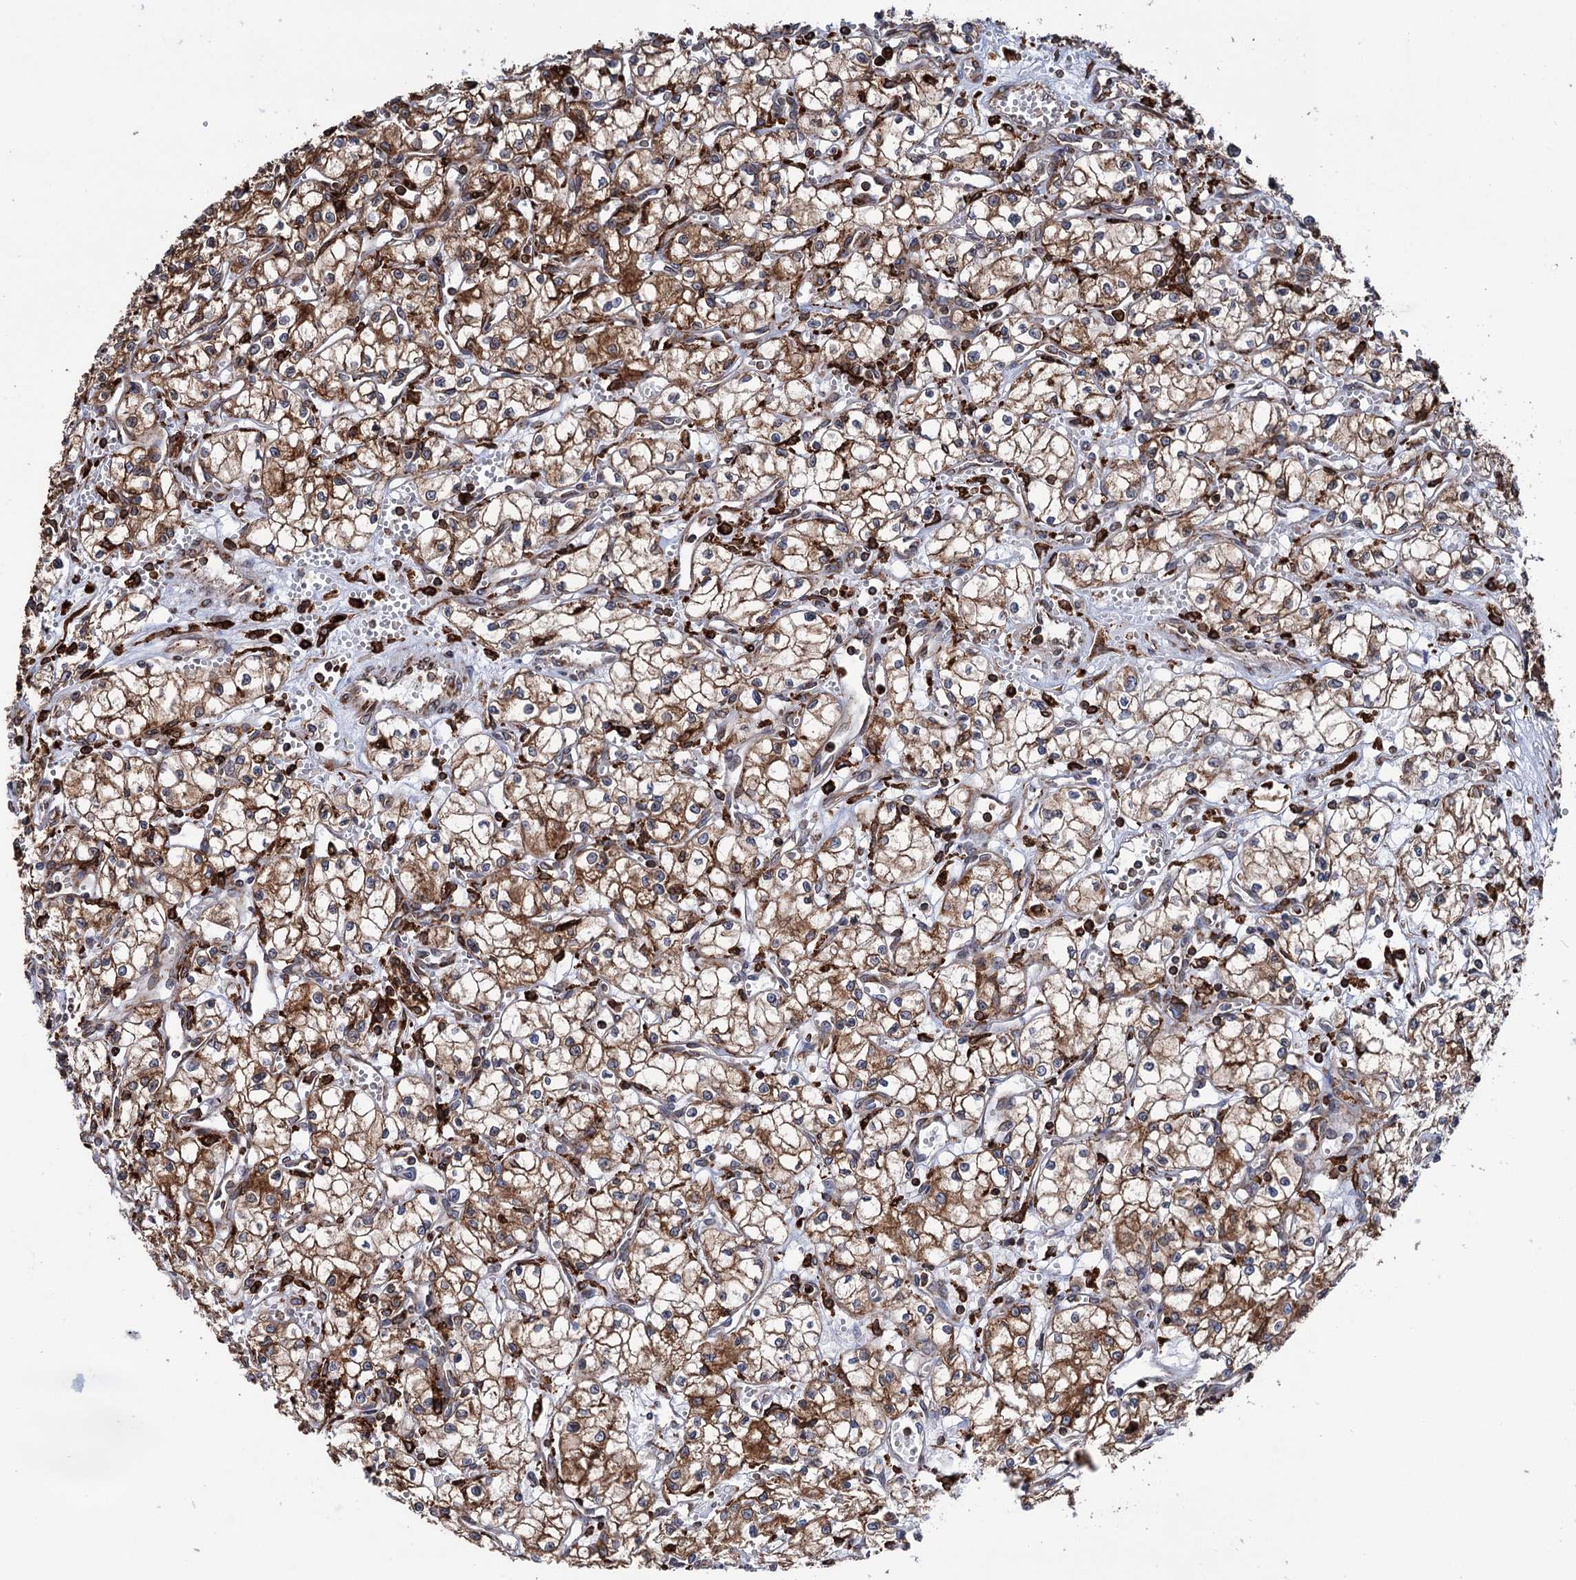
{"staining": {"intensity": "moderate", "quantity": ">75%", "location": "cytoplasmic/membranous"}, "tissue": "renal cancer", "cell_type": "Tumor cells", "image_type": "cancer", "snomed": [{"axis": "morphology", "description": "Adenocarcinoma, NOS"}, {"axis": "topography", "description": "Kidney"}], "caption": "Human renal adenocarcinoma stained for a protein (brown) demonstrates moderate cytoplasmic/membranous positive positivity in approximately >75% of tumor cells.", "gene": "ERP29", "patient": {"sex": "male", "age": 59}}